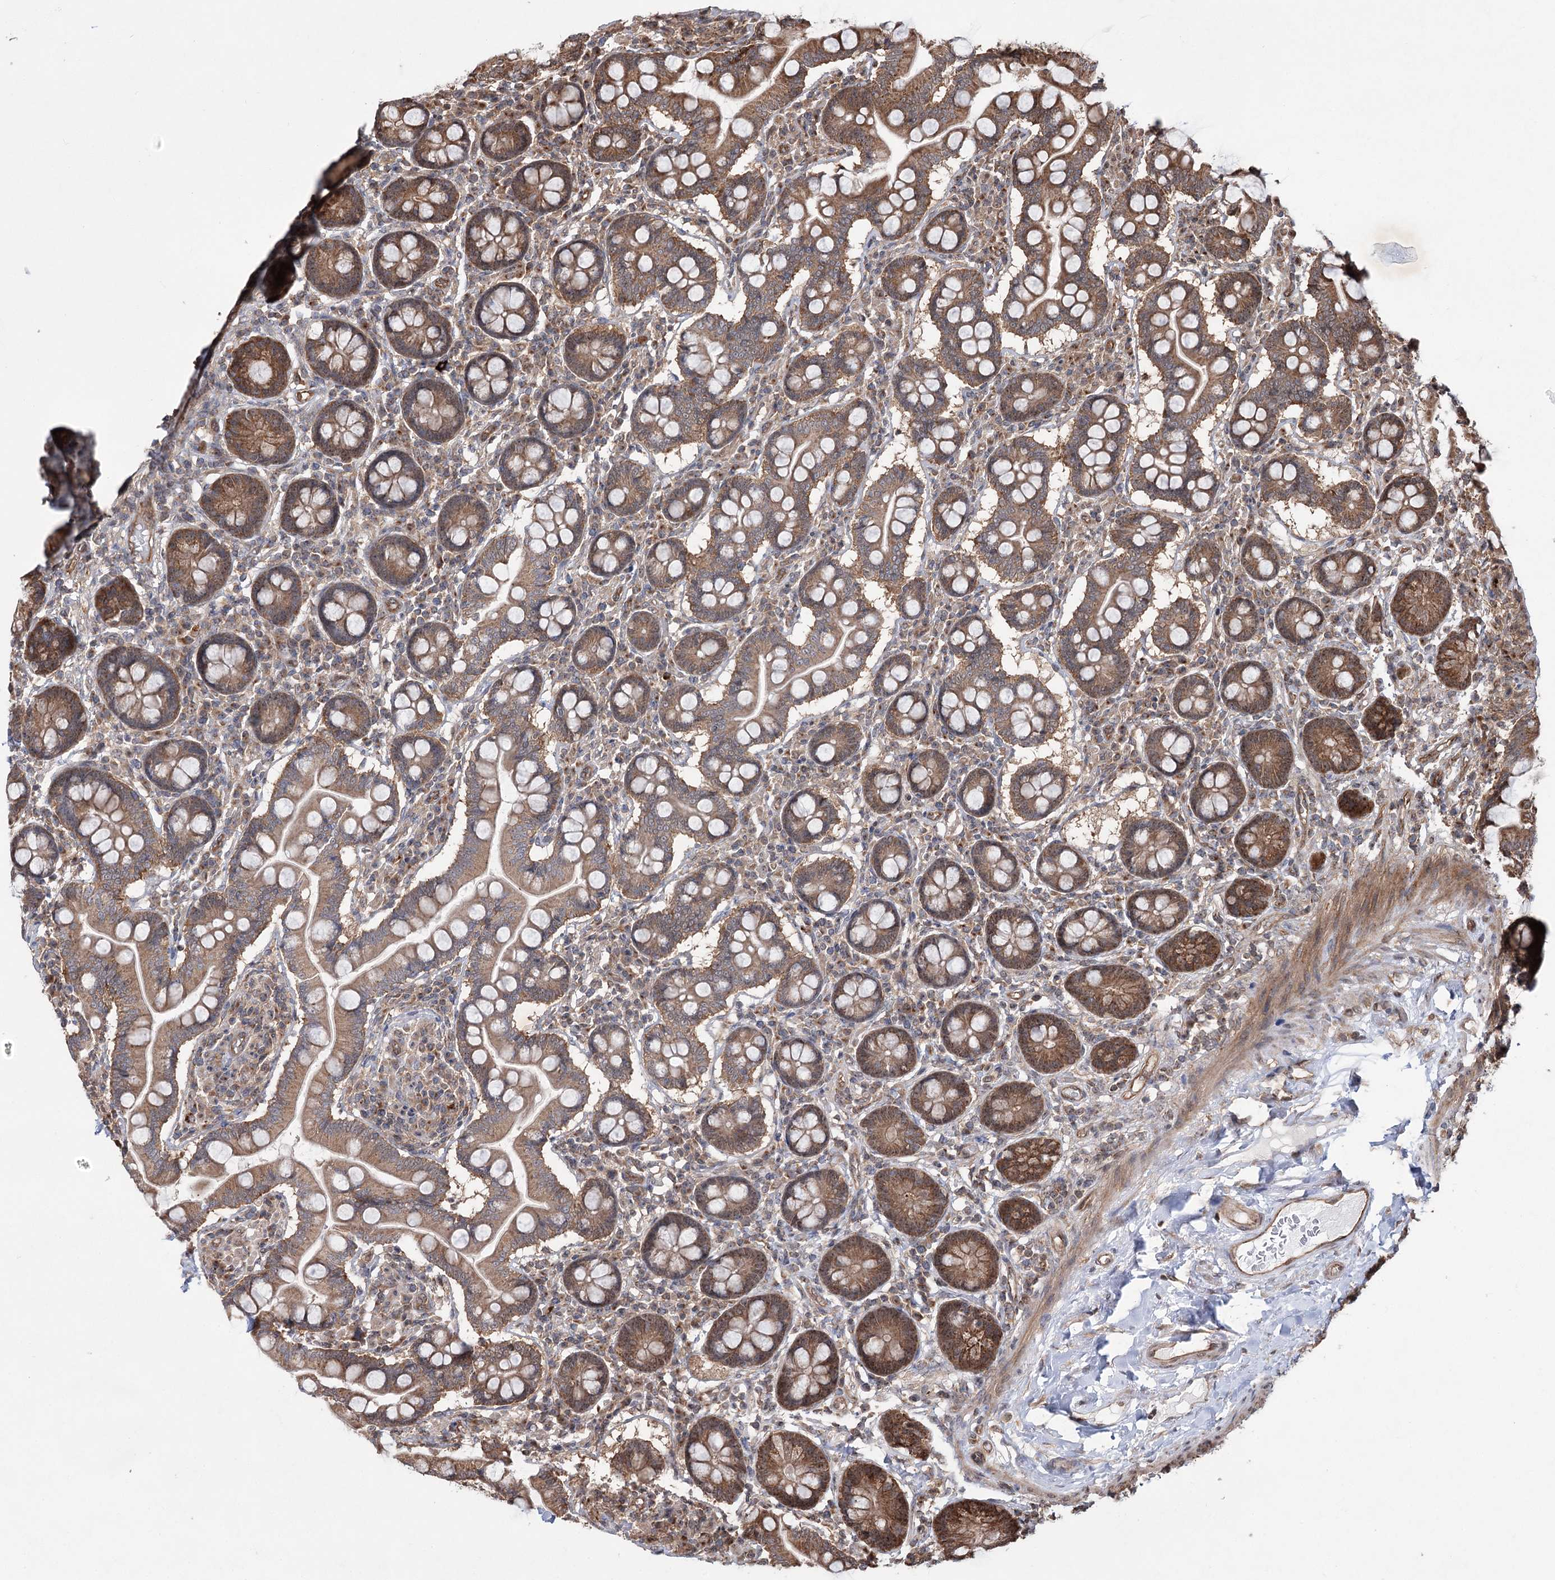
{"staining": {"intensity": "moderate", "quantity": ">75%", "location": "cytoplasmic/membranous"}, "tissue": "small intestine", "cell_type": "Glandular cells", "image_type": "normal", "snomed": [{"axis": "morphology", "description": "Normal tissue, NOS"}, {"axis": "topography", "description": "Small intestine"}], "caption": "The histopathology image shows staining of benign small intestine, revealing moderate cytoplasmic/membranous protein expression (brown color) within glandular cells. The staining was performed using DAB (3,3'-diaminobenzidine), with brown indicating positive protein expression. Nuclei are stained blue with hematoxylin.", "gene": "SERINC5", "patient": {"sex": "female", "age": 64}}